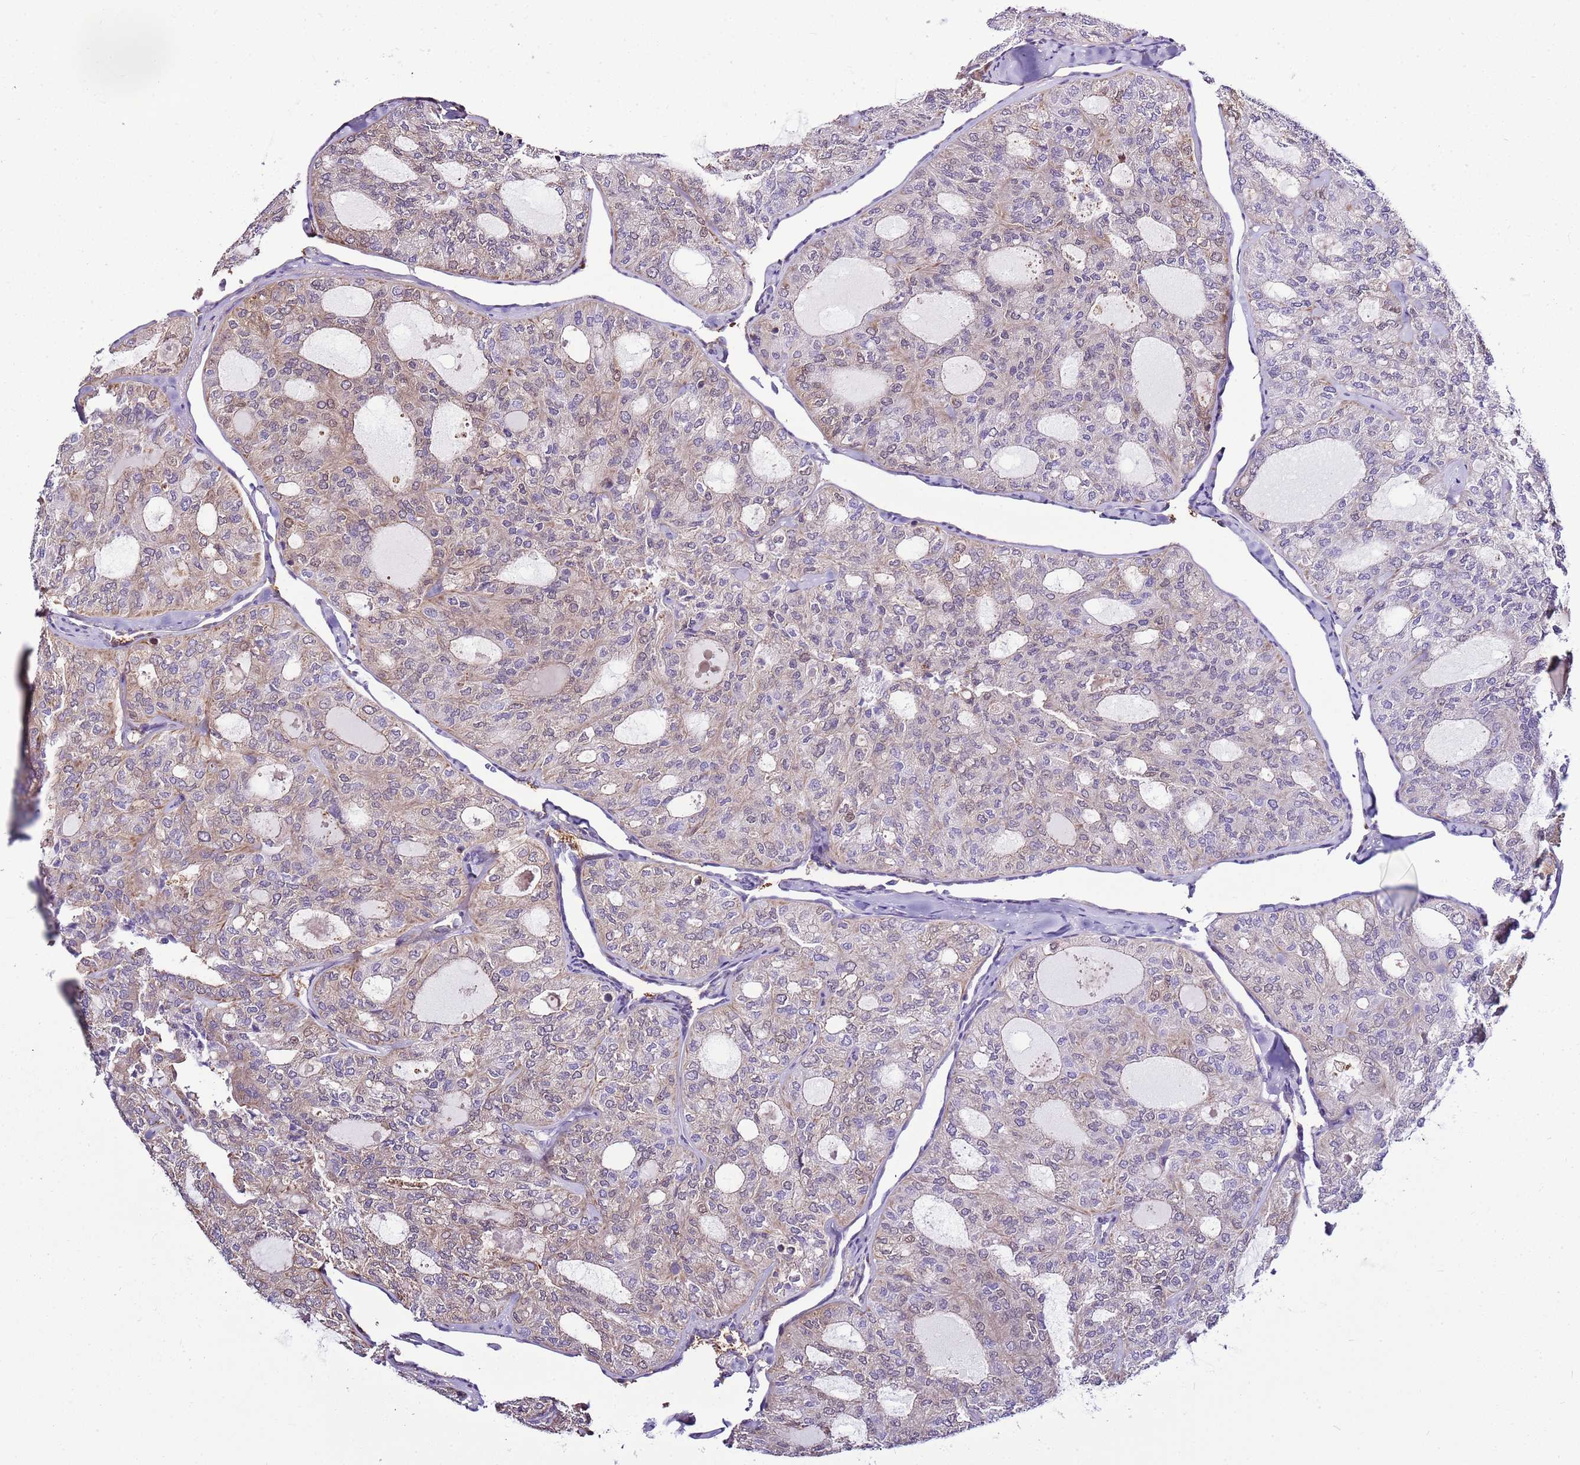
{"staining": {"intensity": "weak", "quantity": "<25%", "location": "cytoplasmic/membranous"}, "tissue": "thyroid cancer", "cell_type": "Tumor cells", "image_type": "cancer", "snomed": [{"axis": "morphology", "description": "Follicular adenoma carcinoma, NOS"}, {"axis": "topography", "description": "Thyroid gland"}], "caption": "High power microscopy photomicrograph of an IHC histopathology image of thyroid follicular adenoma carcinoma, revealing no significant staining in tumor cells.", "gene": "ATXN2L", "patient": {"sex": "male", "age": 75}}